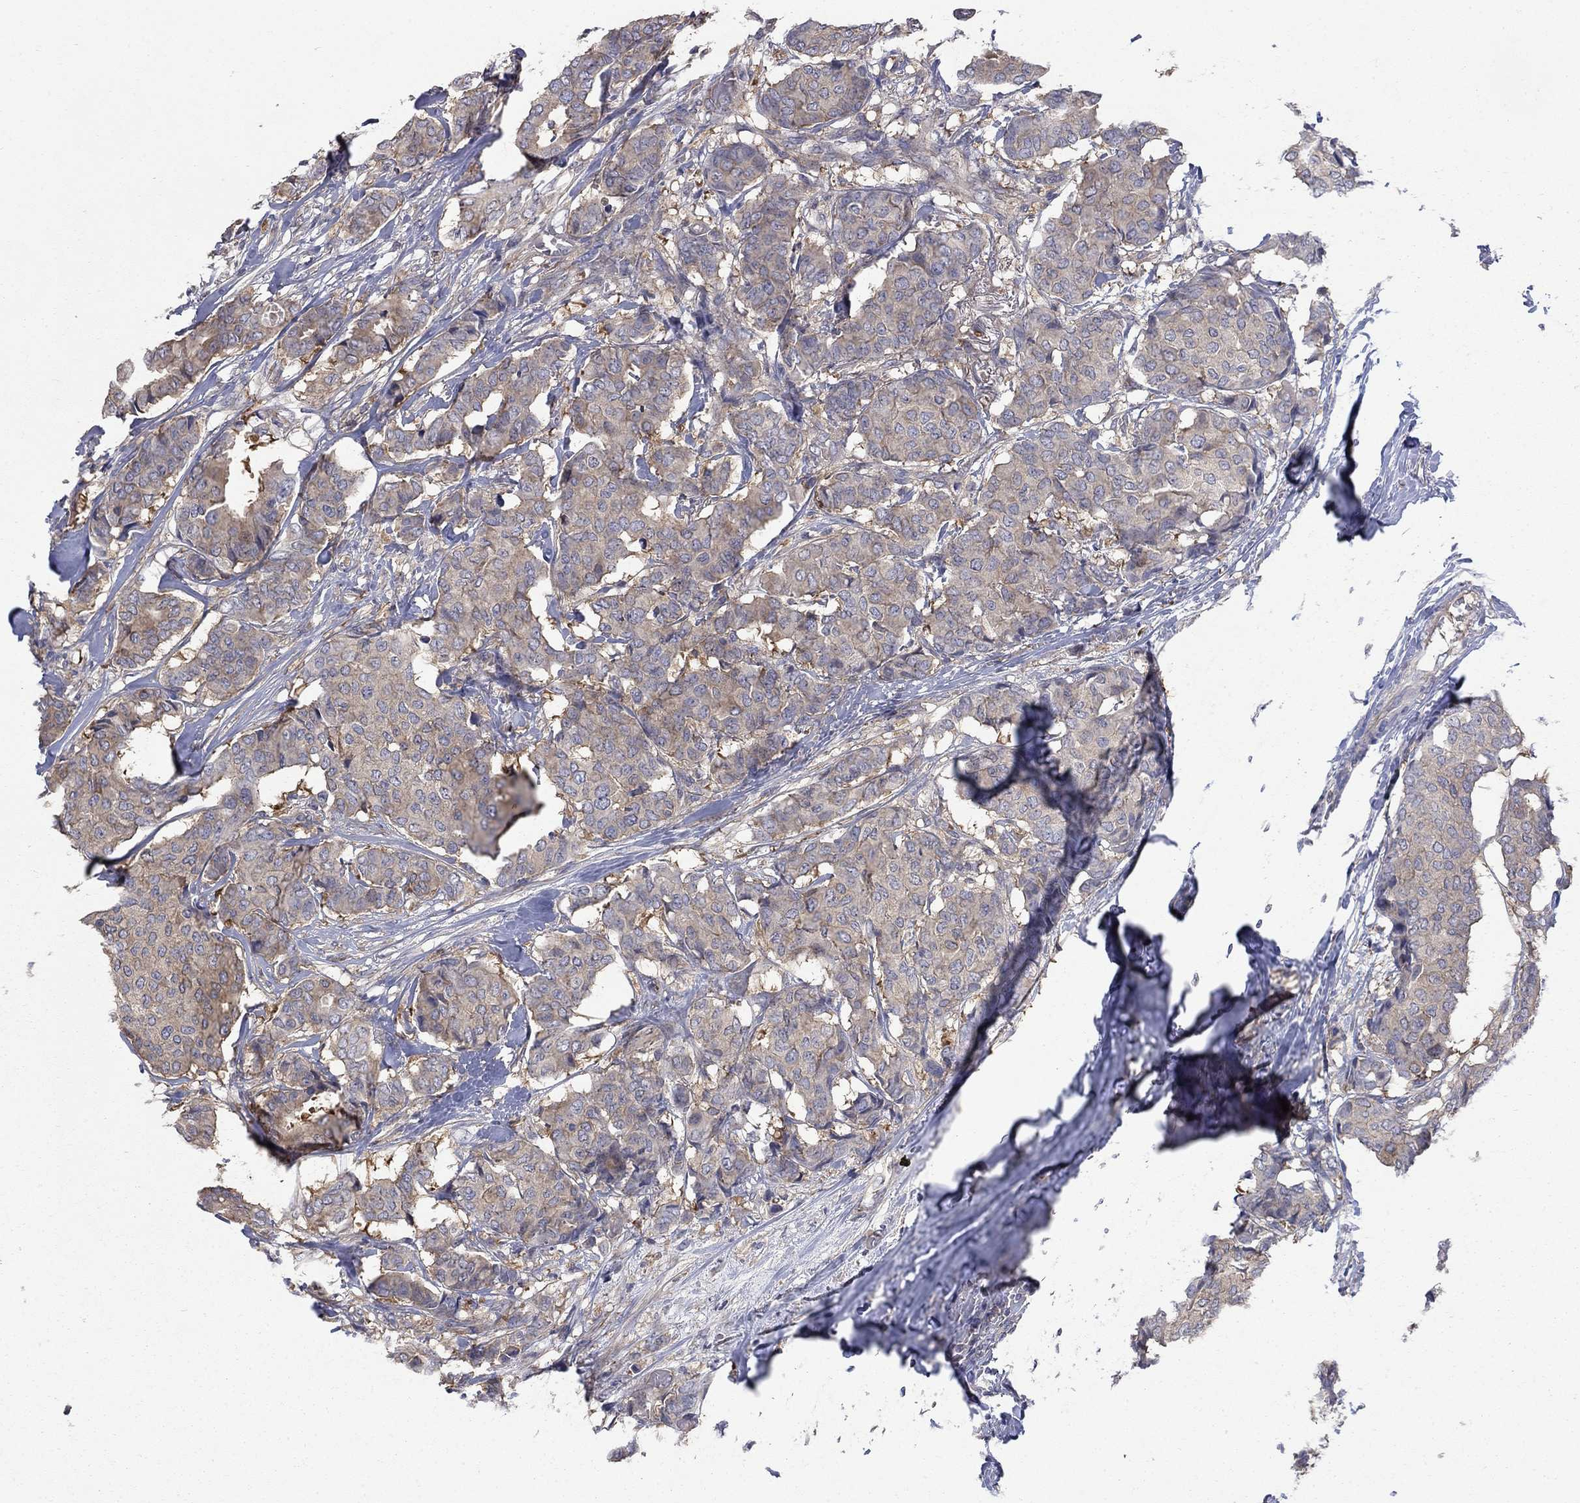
{"staining": {"intensity": "weak", "quantity": ">75%", "location": "cytoplasmic/membranous"}, "tissue": "breast cancer", "cell_type": "Tumor cells", "image_type": "cancer", "snomed": [{"axis": "morphology", "description": "Duct carcinoma"}, {"axis": "topography", "description": "Breast"}], "caption": "A photomicrograph of human infiltrating ductal carcinoma (breast) stained for a protein displays weak cytoplasmic/membranous brown staining in tumor cells. Using DAB (brown) and hematoxylin (blue) stains, captured at high magnification using brightfield microscopy.", "gene": "PDZD2", "patient": {"sex": "female", "age": 75}}